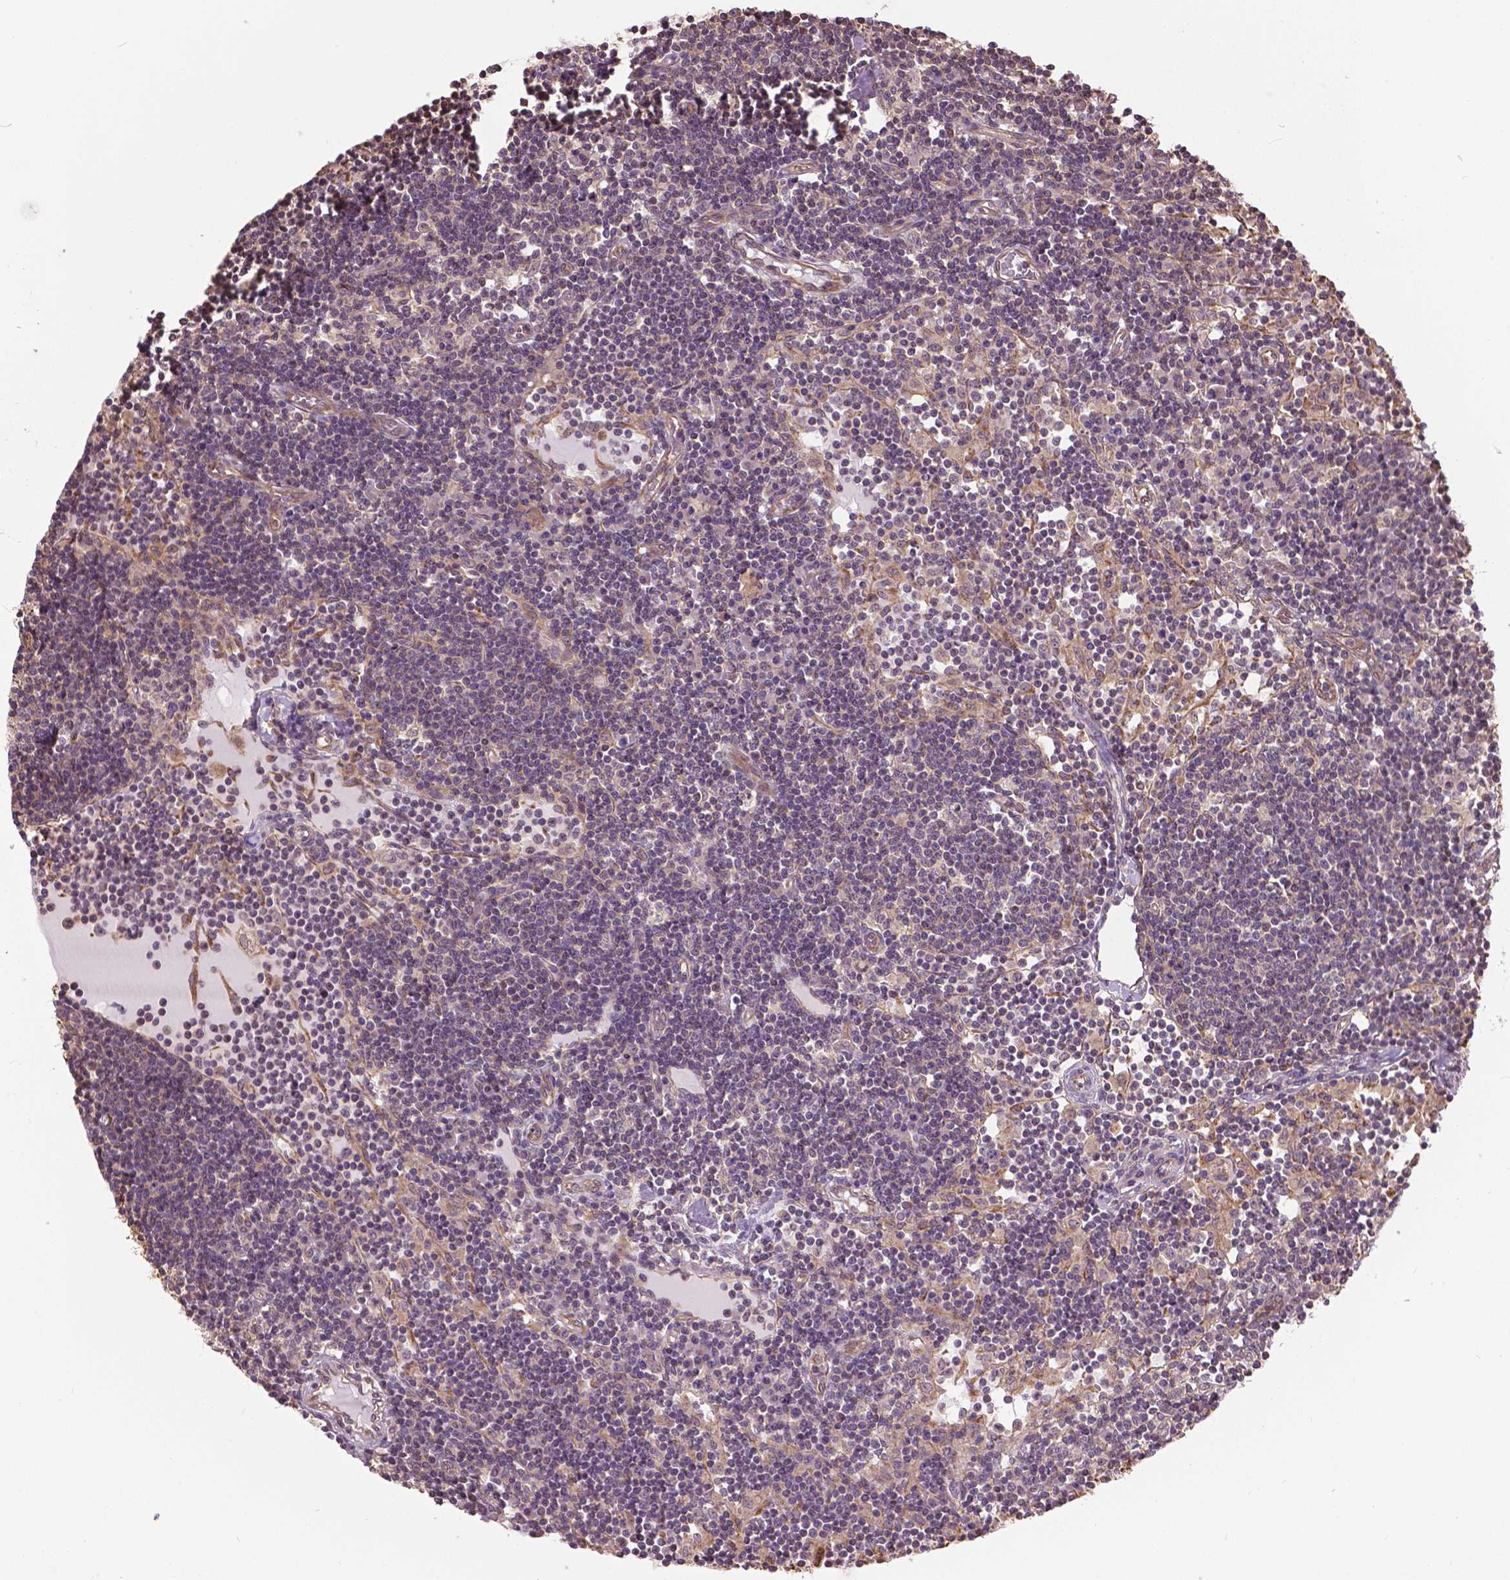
{"staining": {"intensity": "weak", "quantity": "<25%", "location": "cytoplasmic/membranous"}, "tissue": "lymph node", "cell_type": "Germinal center cells", "image_type": "normal", "snomed": [{"axis": "morphology", "description": "Normal tissue, NOS"}, {"axis": "topography", "description": "Lymph node"}], "caption": "Immunohistochemical staining of benign human lymph node demonstrates no significant positivity in germinal center cells. (DAB immunohistochemistry (IHC) with hematoxylin counter stain).", "gene": "ANXA13", "patient": {"sex": "female", "age": 72}}